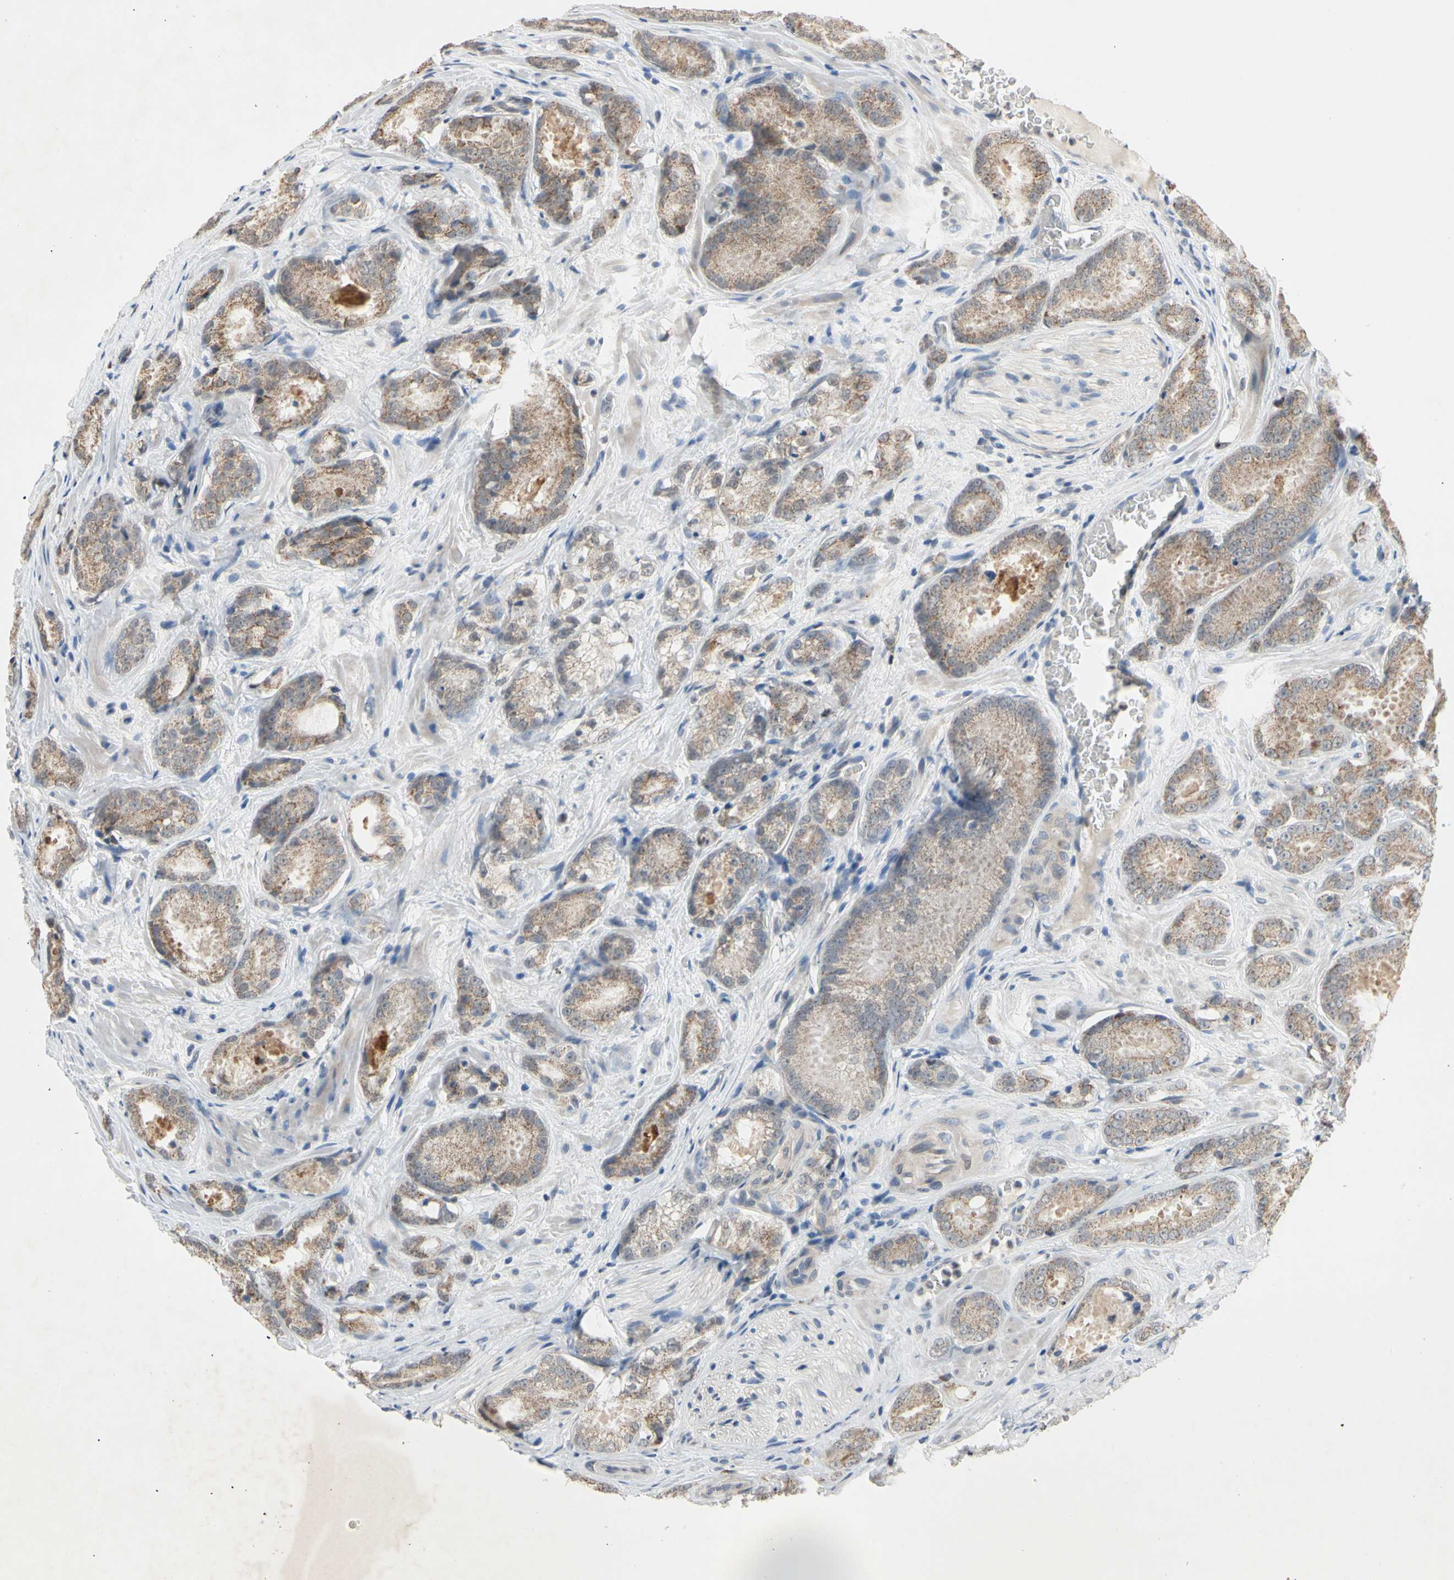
{"staining": {"intensity": "moderate", "quantity": ">75%", "location": "cytoplasmic/membranous"}, "tissue": "prostate cancer", "cell_type": "Tumor cells", "image_type": "cancer", "snomed": [{"axis": "morphology", "description": "Adenocarcinoma, High grade"}, {"axis": "topography", "description": "Prostate"}], "caption": "Protein expression analysis of human prostate cancer (high-grade adenocarcinoma) reveals moderate cytoplasmic/membranous staining in about >75% of tumor cells.", "gene": "MARK1", "patient": {"sex": "male", "age": 64}}